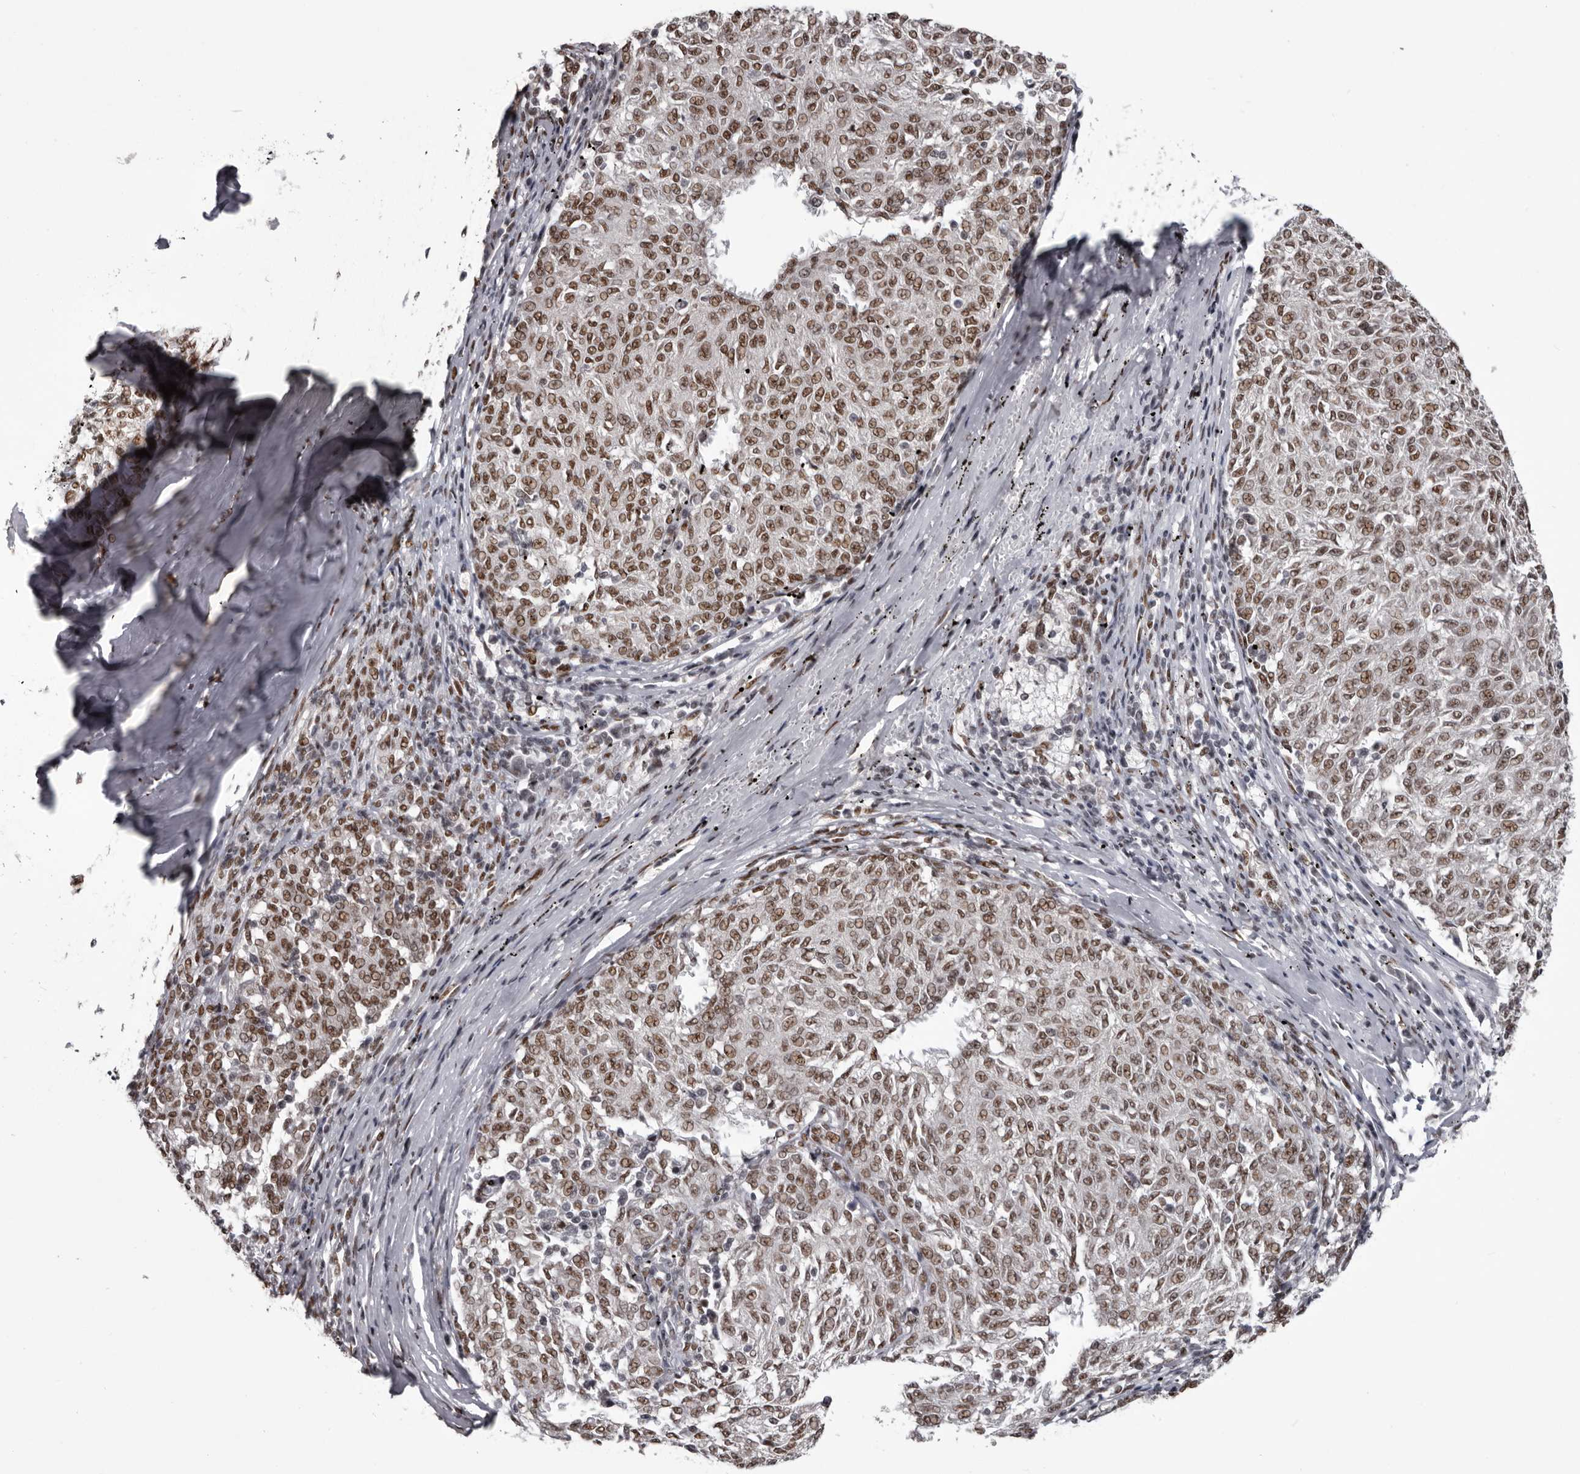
{"staining": {"intensity": "moderate", "quantity": ">75%", "location": "nuclear"}, "tissue": "melanoma", "cell_type": "Tumor cells", "image_type": "cancer", "snomed": [{"axis": "morphology", "description": "Malignant melanoma, NOS"}, {"axis": "topography", "description": "Skin"}], "caption": "The histopathology image demonstrates staining of melanoma, revealing moderate nuclear protein staining (brown color) within tumor cells.", "gene": "NUMA1", "patient": {"sex": "female", "age": 72}}